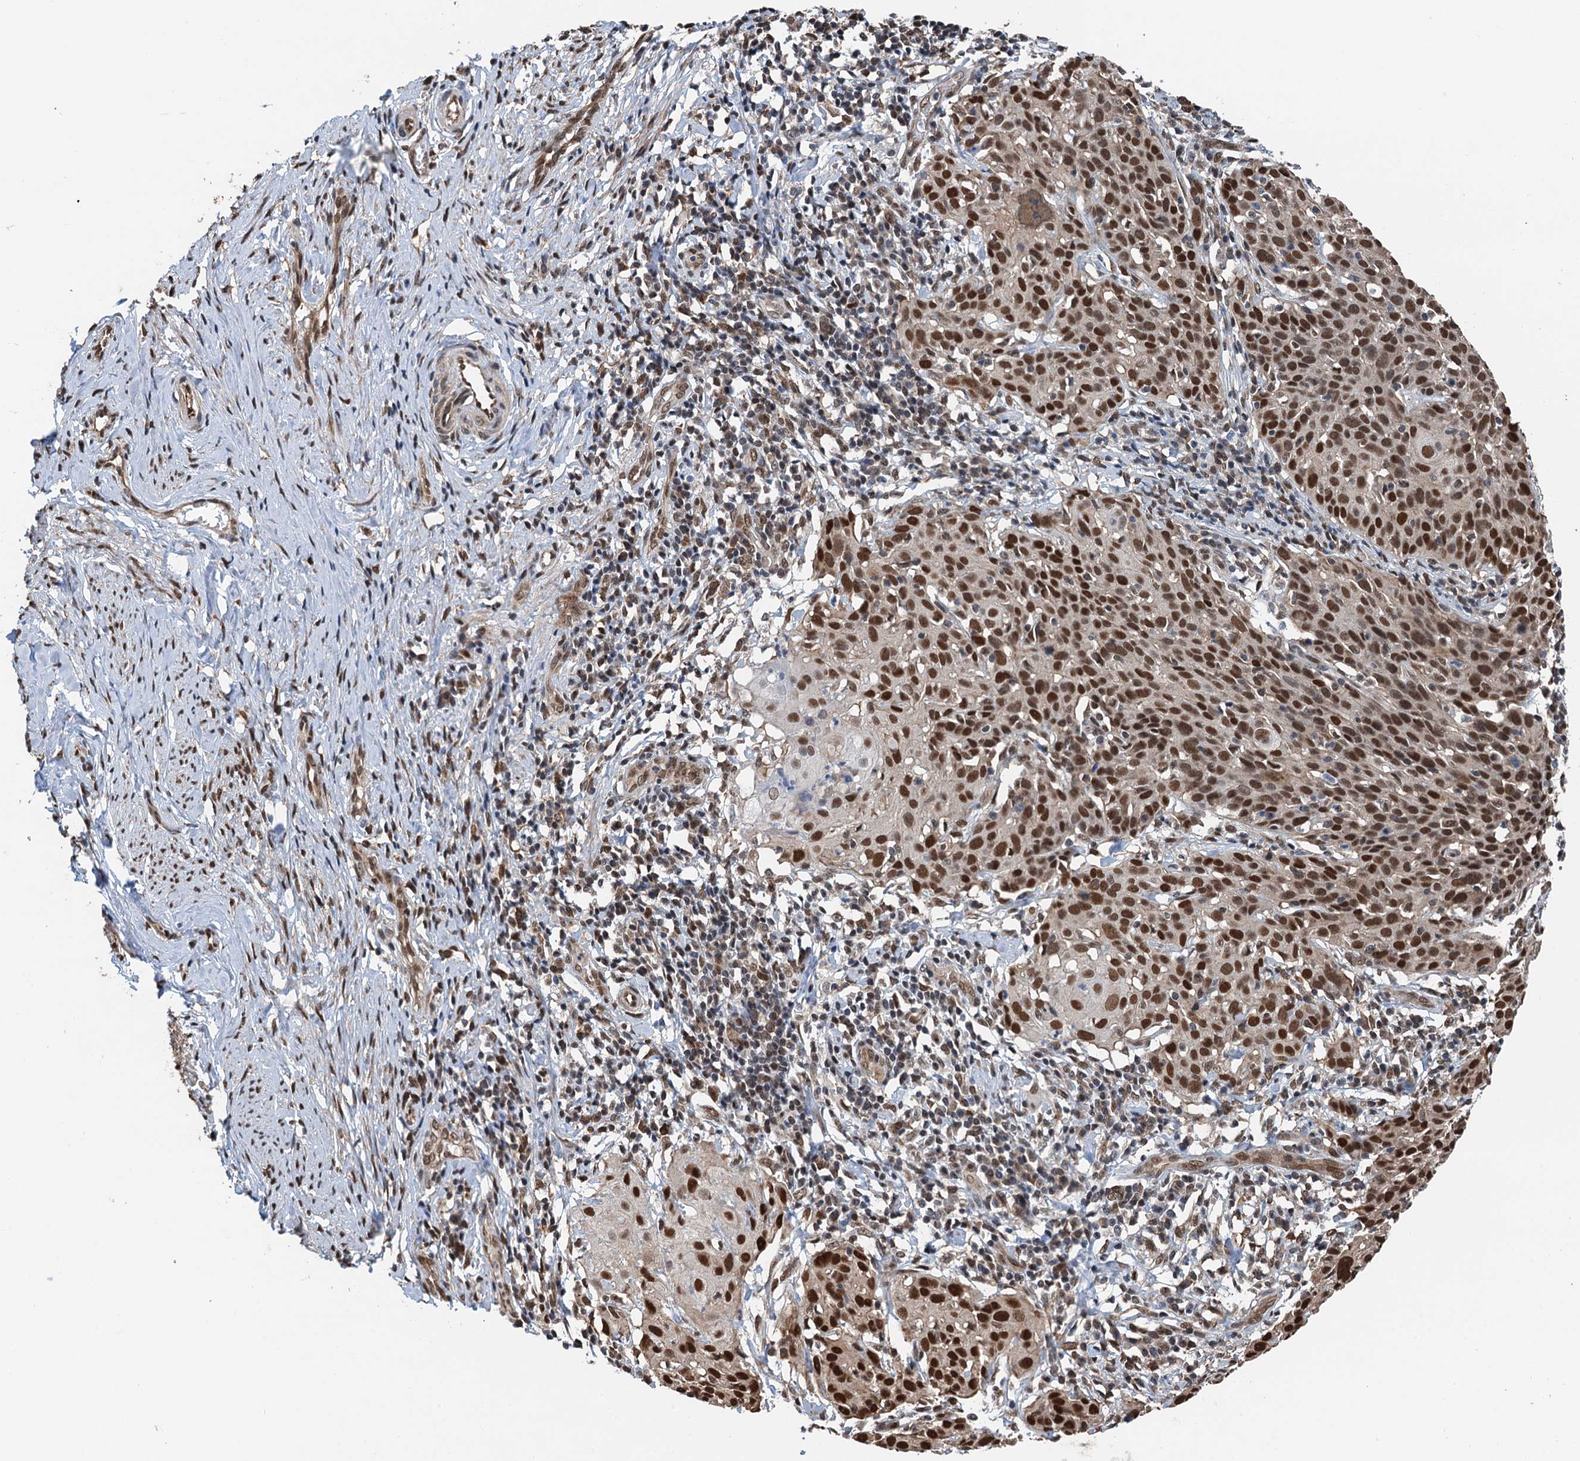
{"staining": {"intensity": "strong", "quantity": ">75%", "location": "nuclear"}, "tissue": "cervical cancer", "cell_type": "Tumor cells", "image_type": "cancer", "snomed": [{"axis": "morphology", "description": "Squamous cell carcinoma, NOS"}, {"axis": "topography", "description": "Cervix"}], "caption": "Strong nuclear expression for a protein is seen in approximately >75% of tumor cells of cervical cancer (squamous cell carcinoma) using immunohistochemistry (IHC).", "gene": "CFDP1", "patient": {"sex": "female", "age": 50}}